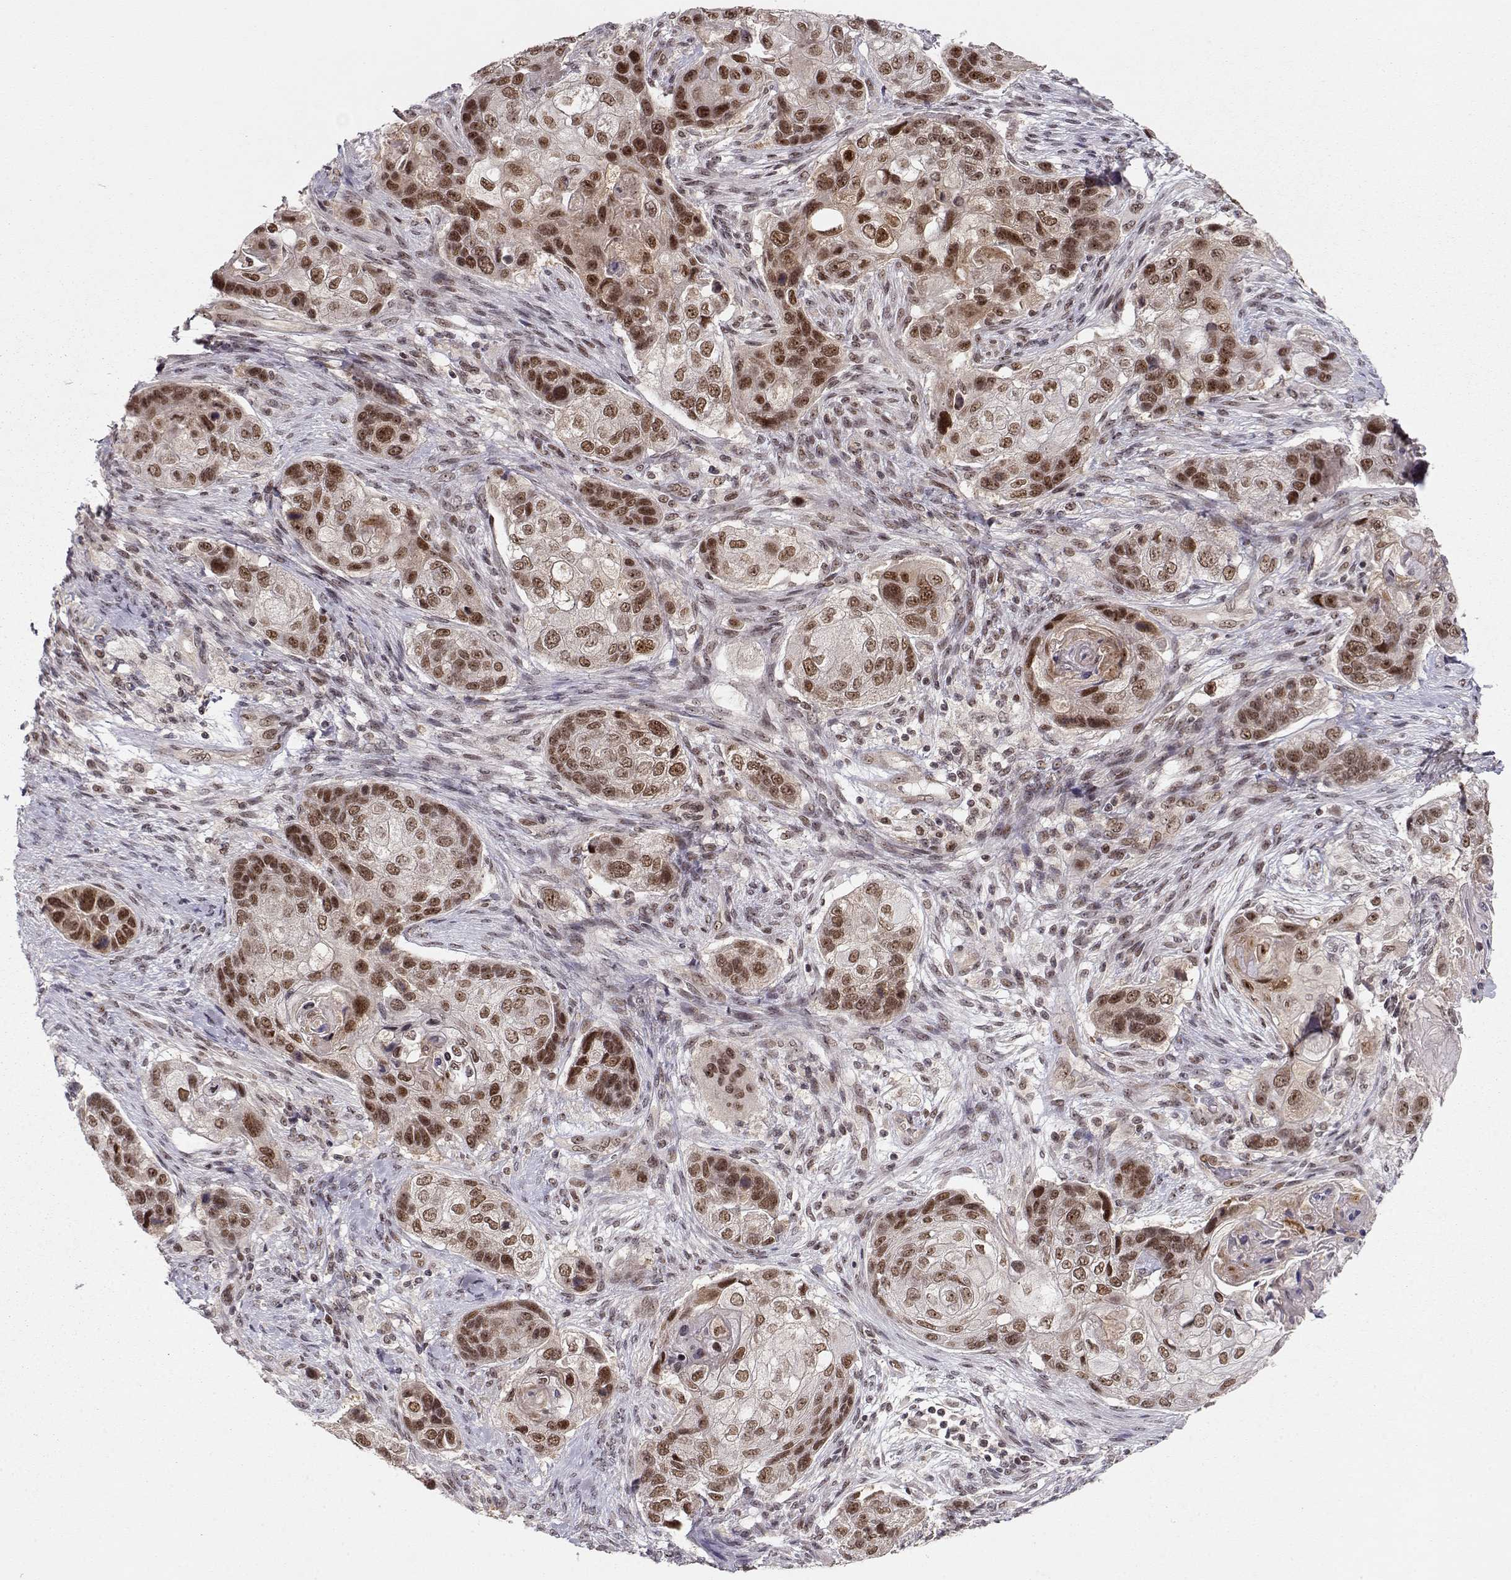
{"staining": {"intensity": "strong", "quantity": ">75%", "location": "nuclear"}, "tissue": "lung cancer", "cell_type": "Tumor cells", "image_type": "cancer", "snomed": [{"axis": "morphology", "description": "Squamous cell carcinoma, NOS"}, {"axis": "topography", "description": "Lung"}], "caption": "Immunohistochemistry (IHC) photomicrograph of neoplastic tissue: human lung cancer (squamous cell carcinoma) stained using immunohistochemistry (IHC) shows high levels of strong protein expression localized specifically in the nuclear of tumor cells, appearing as a nuclear brown color.", "gene": "CSNK2A1", "patient": {"sex": "male", "age": 69}}